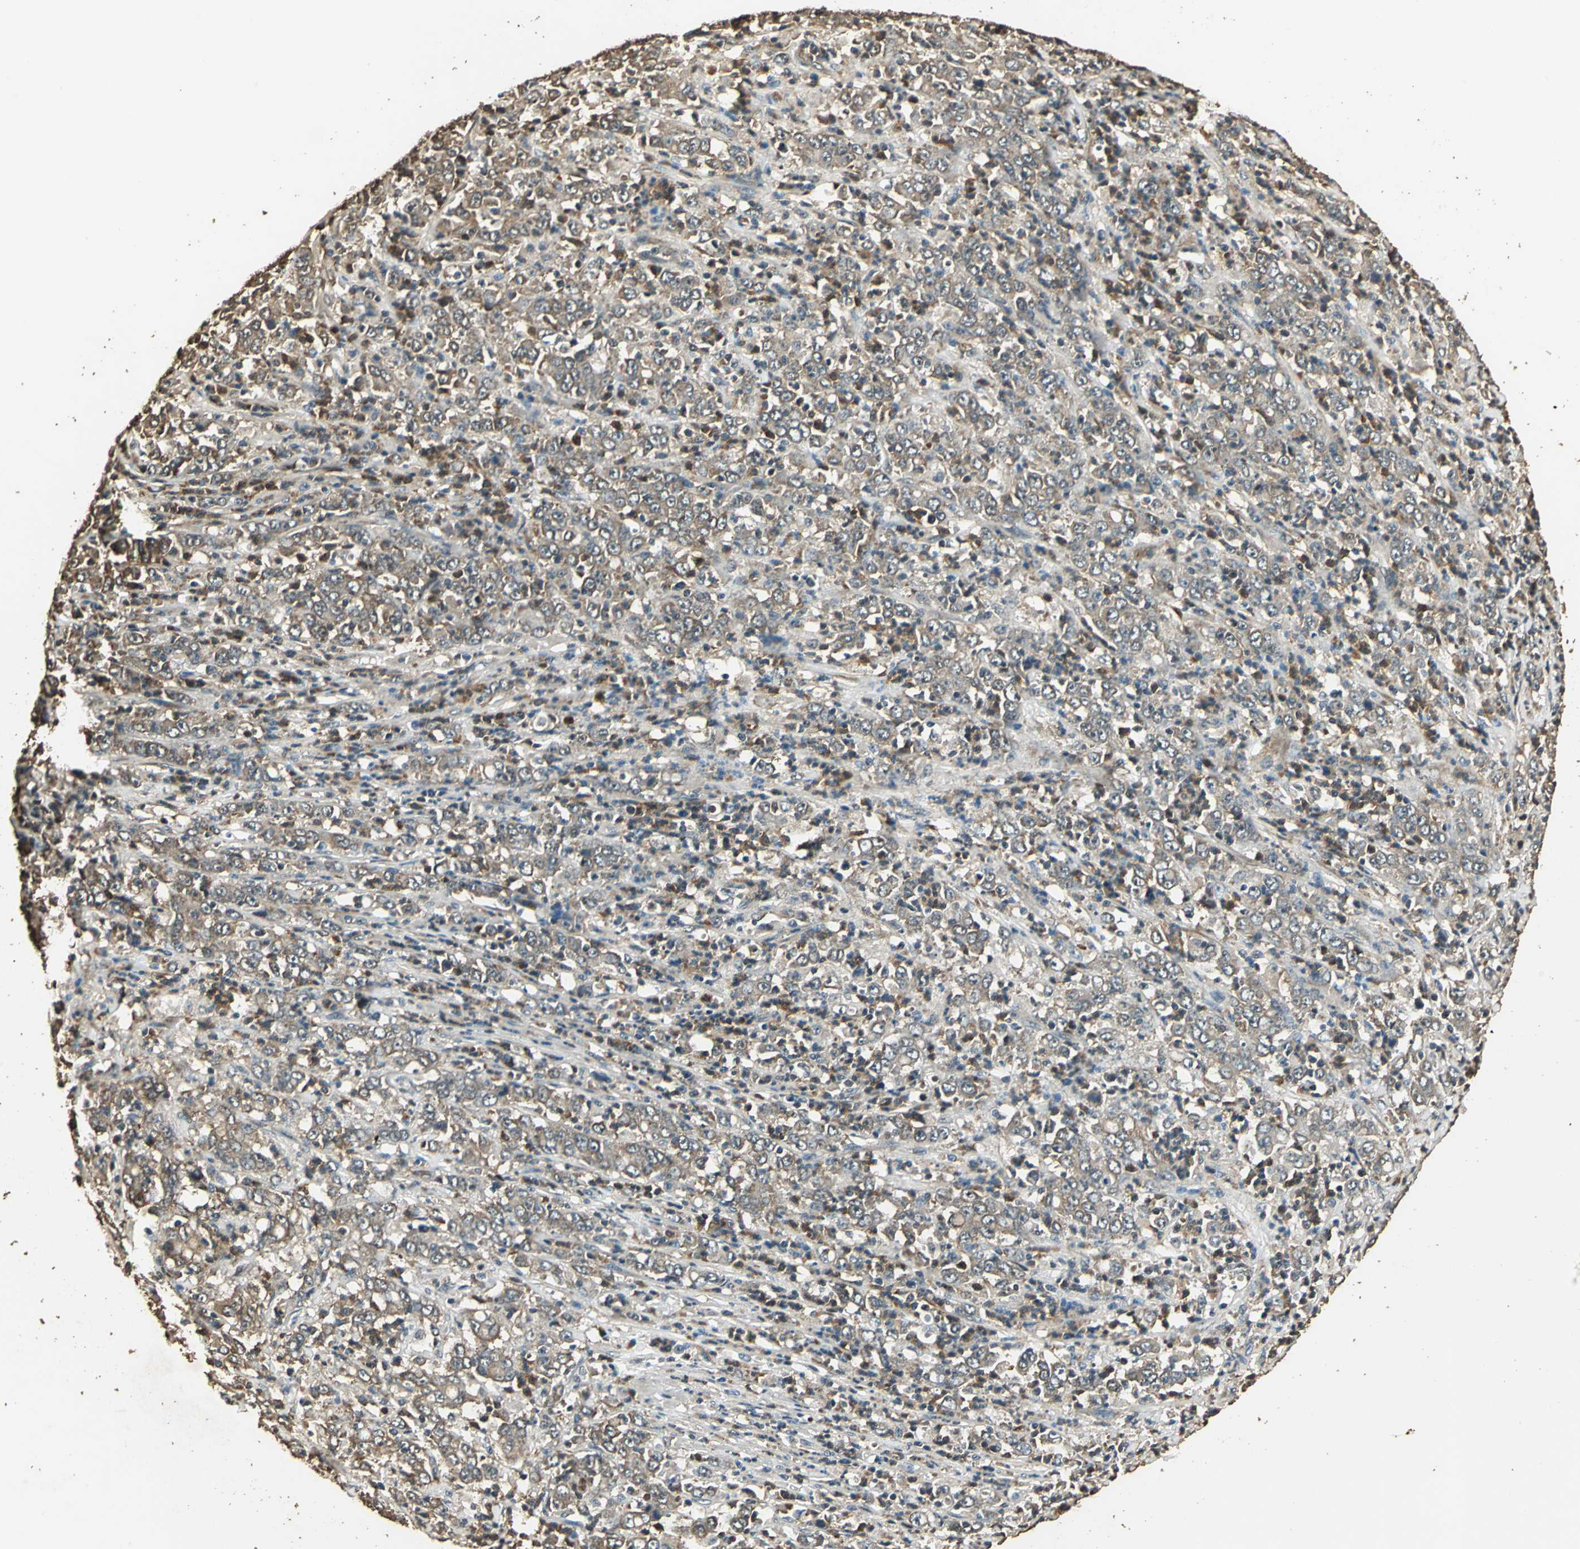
{"staining": {"intensity": "moderate", "quantity": ">75%", "location": "cytoplasmic/membranous"}, "tissue": "stomach cancer", "cell_type": "Tumor cells", "image_type": "cancer", "snomed": [{"axis": "morphology", "description": "Adenocarcinoma, NOS"}, {"axis": "topography", "description": "Stomach, lower"}], "caption": "Human stomach adenocarcinoma stained with a brown dye demonstrates moderate cytoplasmic/membranous positive expression in about >75% of tumor cells.", "gene": "TMPRSS4", "patient": {"sex": "female", "age": 71}}